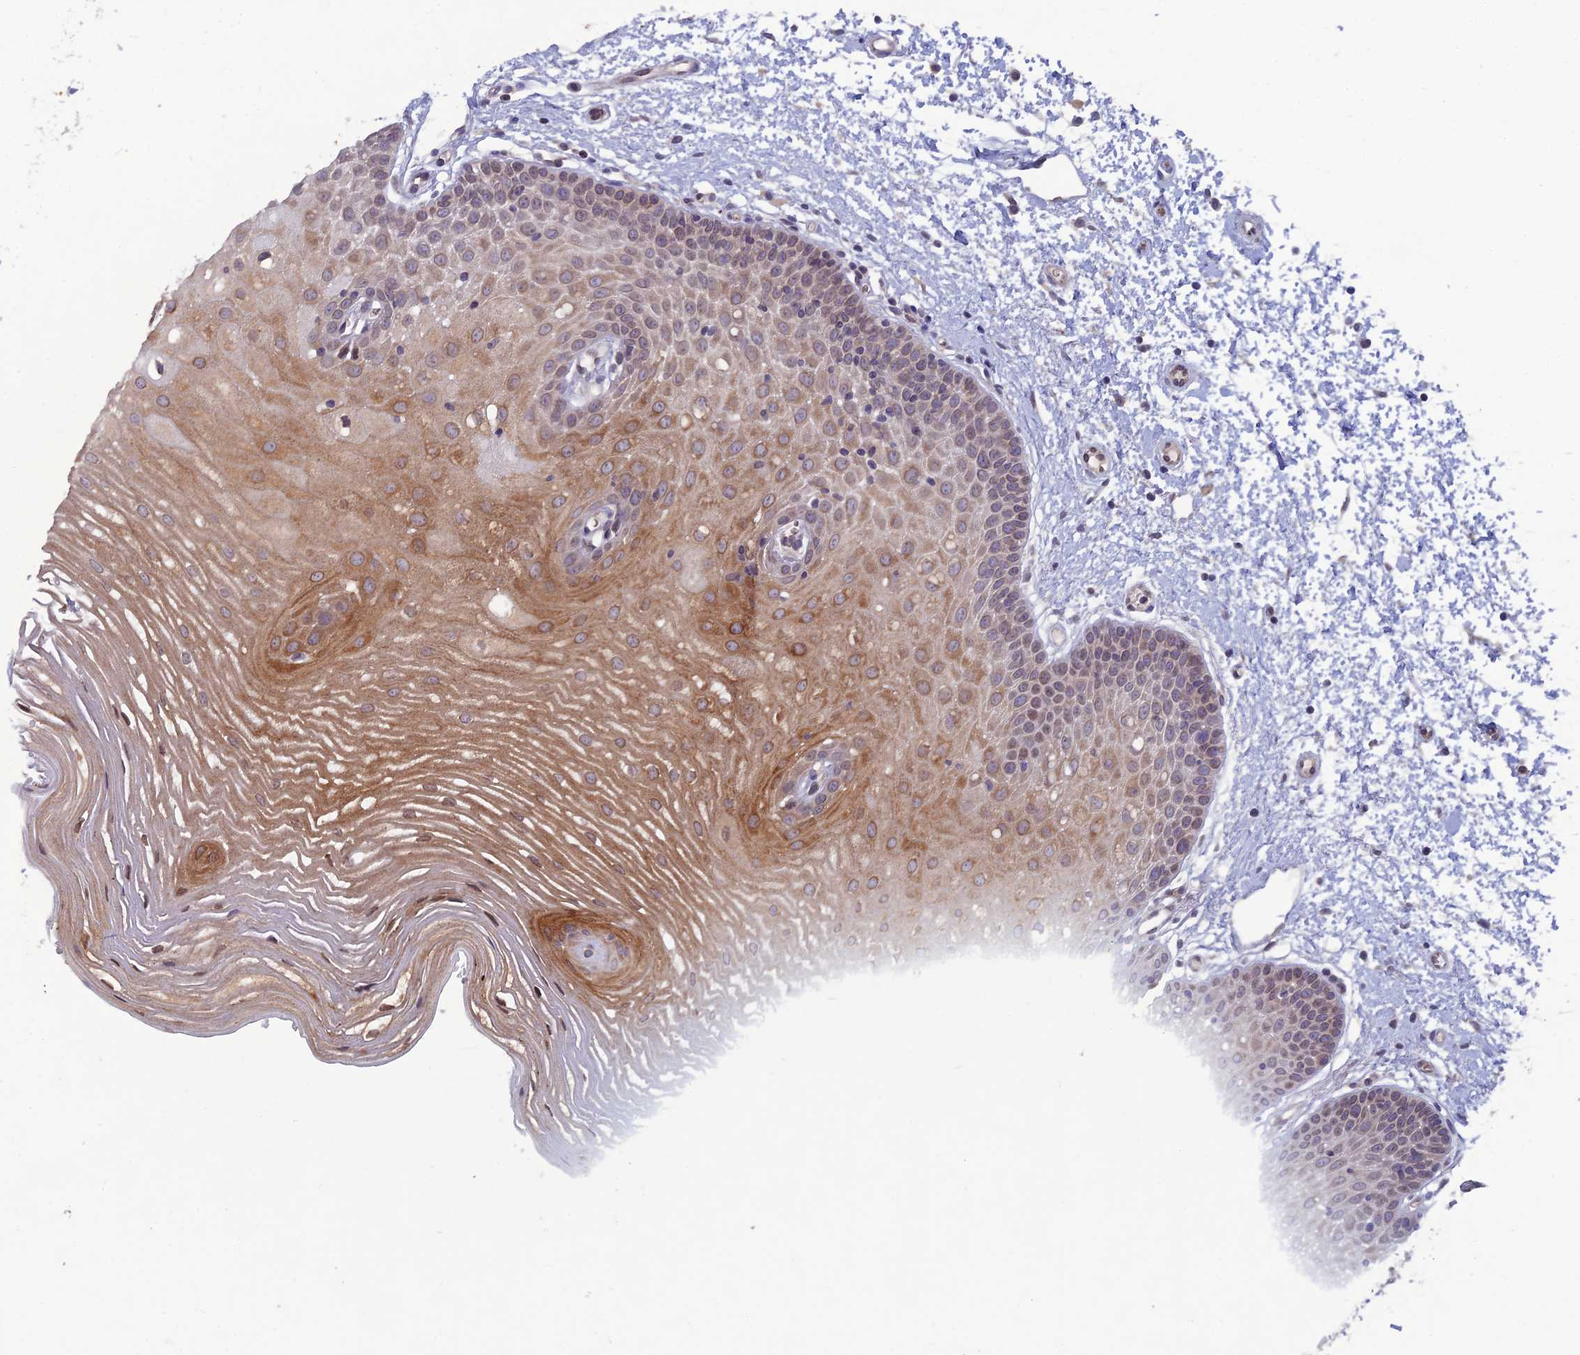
{"staining": {"intensity": "moderate", "quantity": "25%-75%", "location": "cytoplasmic/membranous,nuclear"}, "tissue": "oral mucosa", "cell_type": "Squamous epithelial cells", "image_type": "normal", "snomed": [{"axis": "morphology", "description": "Normal tissue, NOS"}, {"axis": "topography", "description": "Oral tissue"}, {"axis": "topography", "description": "Tounge, NOS"}], "caption": "Immunohistochemistry (IHC) histopathology image of unremarkable oral mucosa: human oral mucosa stained using immunohistochemistry (IHC) exhibits medium levels of moderate protein expression localized specifically in the cytoplasmic/membranous,nuclear of squamous epithelial cells, appearing as a cytoplasmic/membranous,nuclear brown color.", "gene": "WDR46", "patient": {"sex": "female", "age": 73}}